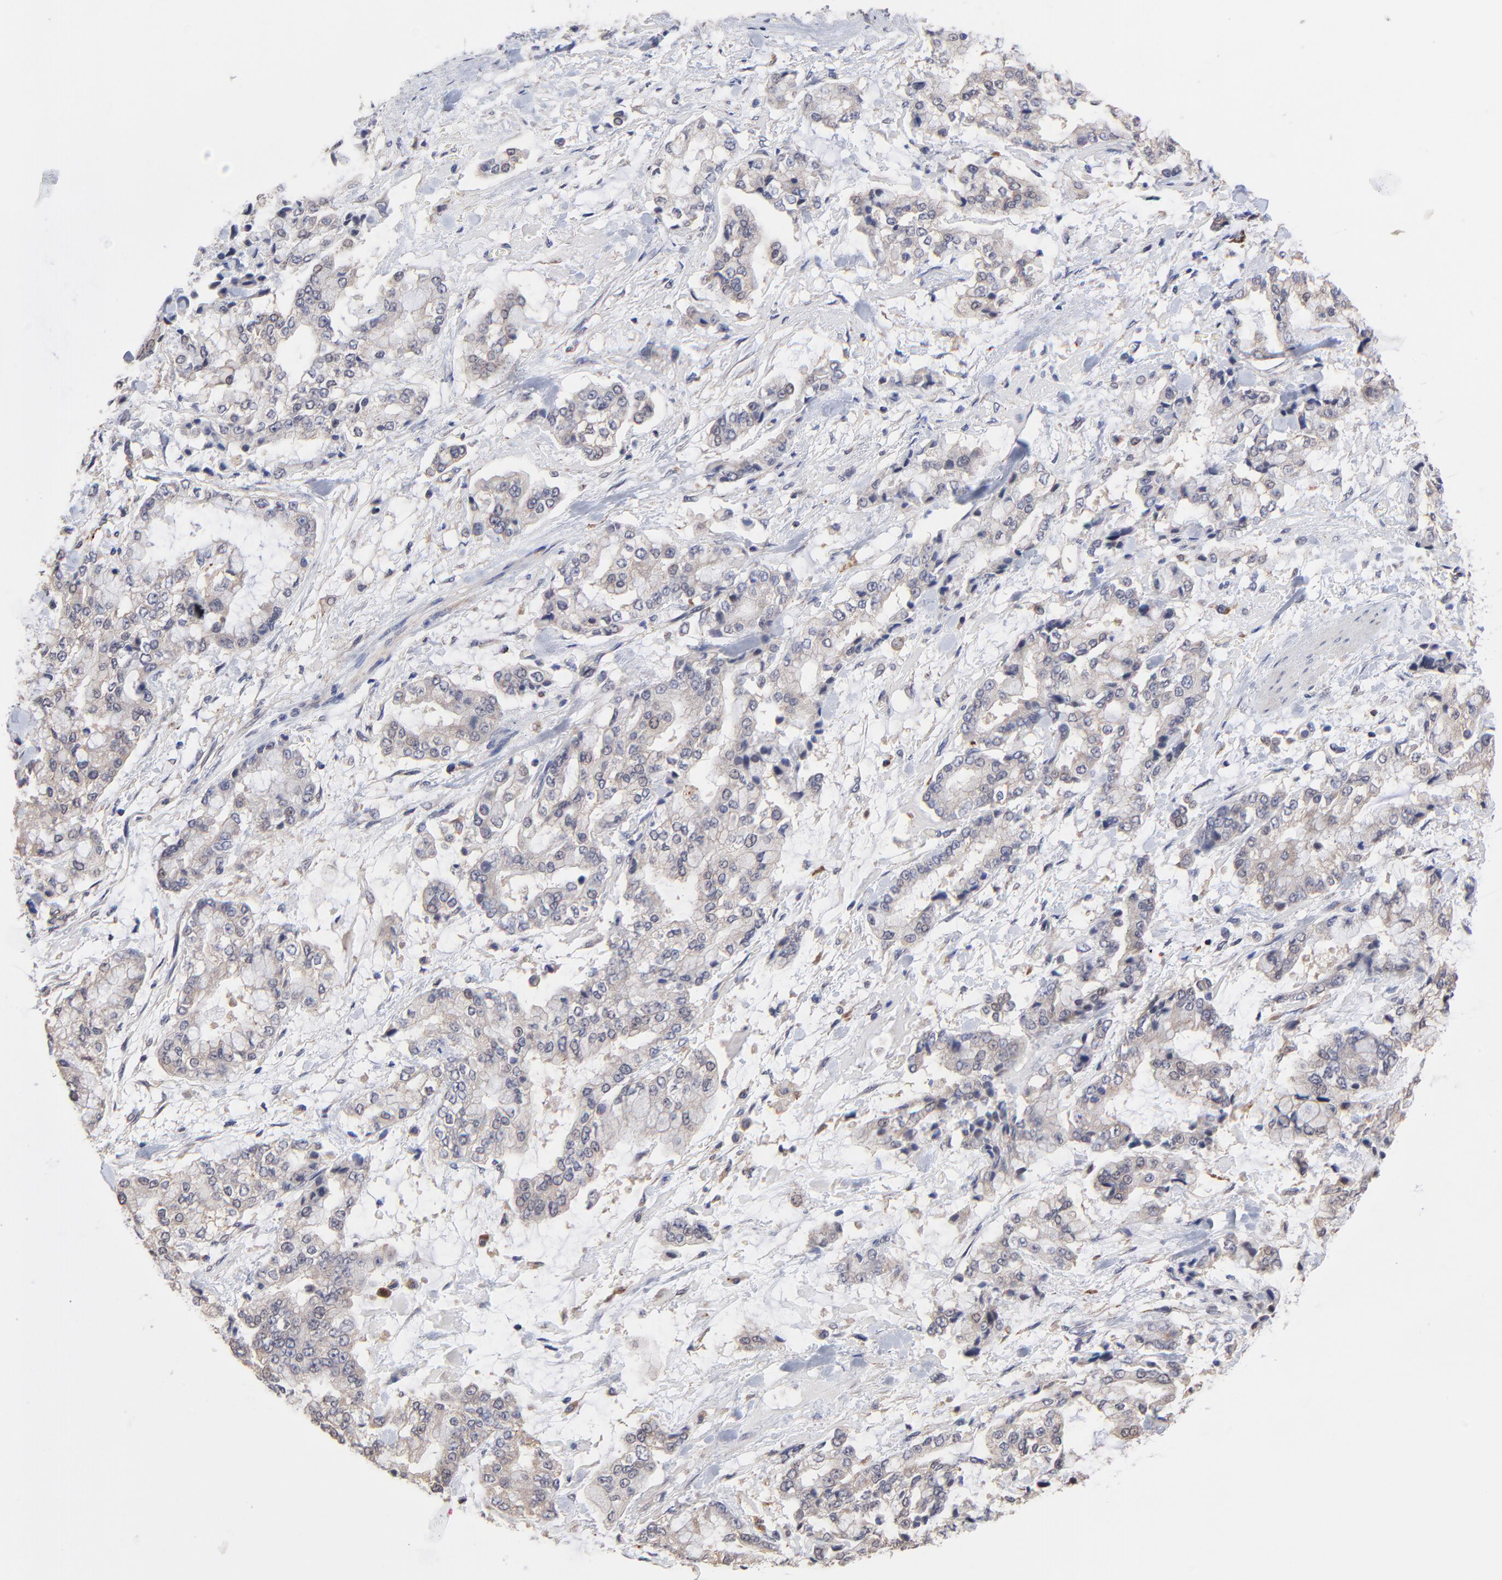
{"staining": {"intensity": "weak", "quantity": "<25%", "location": "cytoplasmic/membranous"}, "tissue": "stomach cancer", "cell_type": "Tumor cells", "image_type": "cancer", "snomed": [{"axis": "morphology", "description": "Normal tissue, NOS"}, {"axis": "morphology", "description": "Adenocarcinoma, NOS"}, {"axis": "topography", "description": "Stomach, upper"}, {"axis": "topography", "description": "Stomach"}], "caption": "High magnification brightfield microscopy of stomach adenocarcinoma stained with DAB (3,3'-diaminobenzidine) (brown) and counterstained with hematoxylin (blue): tumor cells show no significant staining. (Immunohistochemistry (ihc), brightfield microscopy, high magnification).", "gene": "PDE4B", "patient": {"sex": "male", "age": 76}}